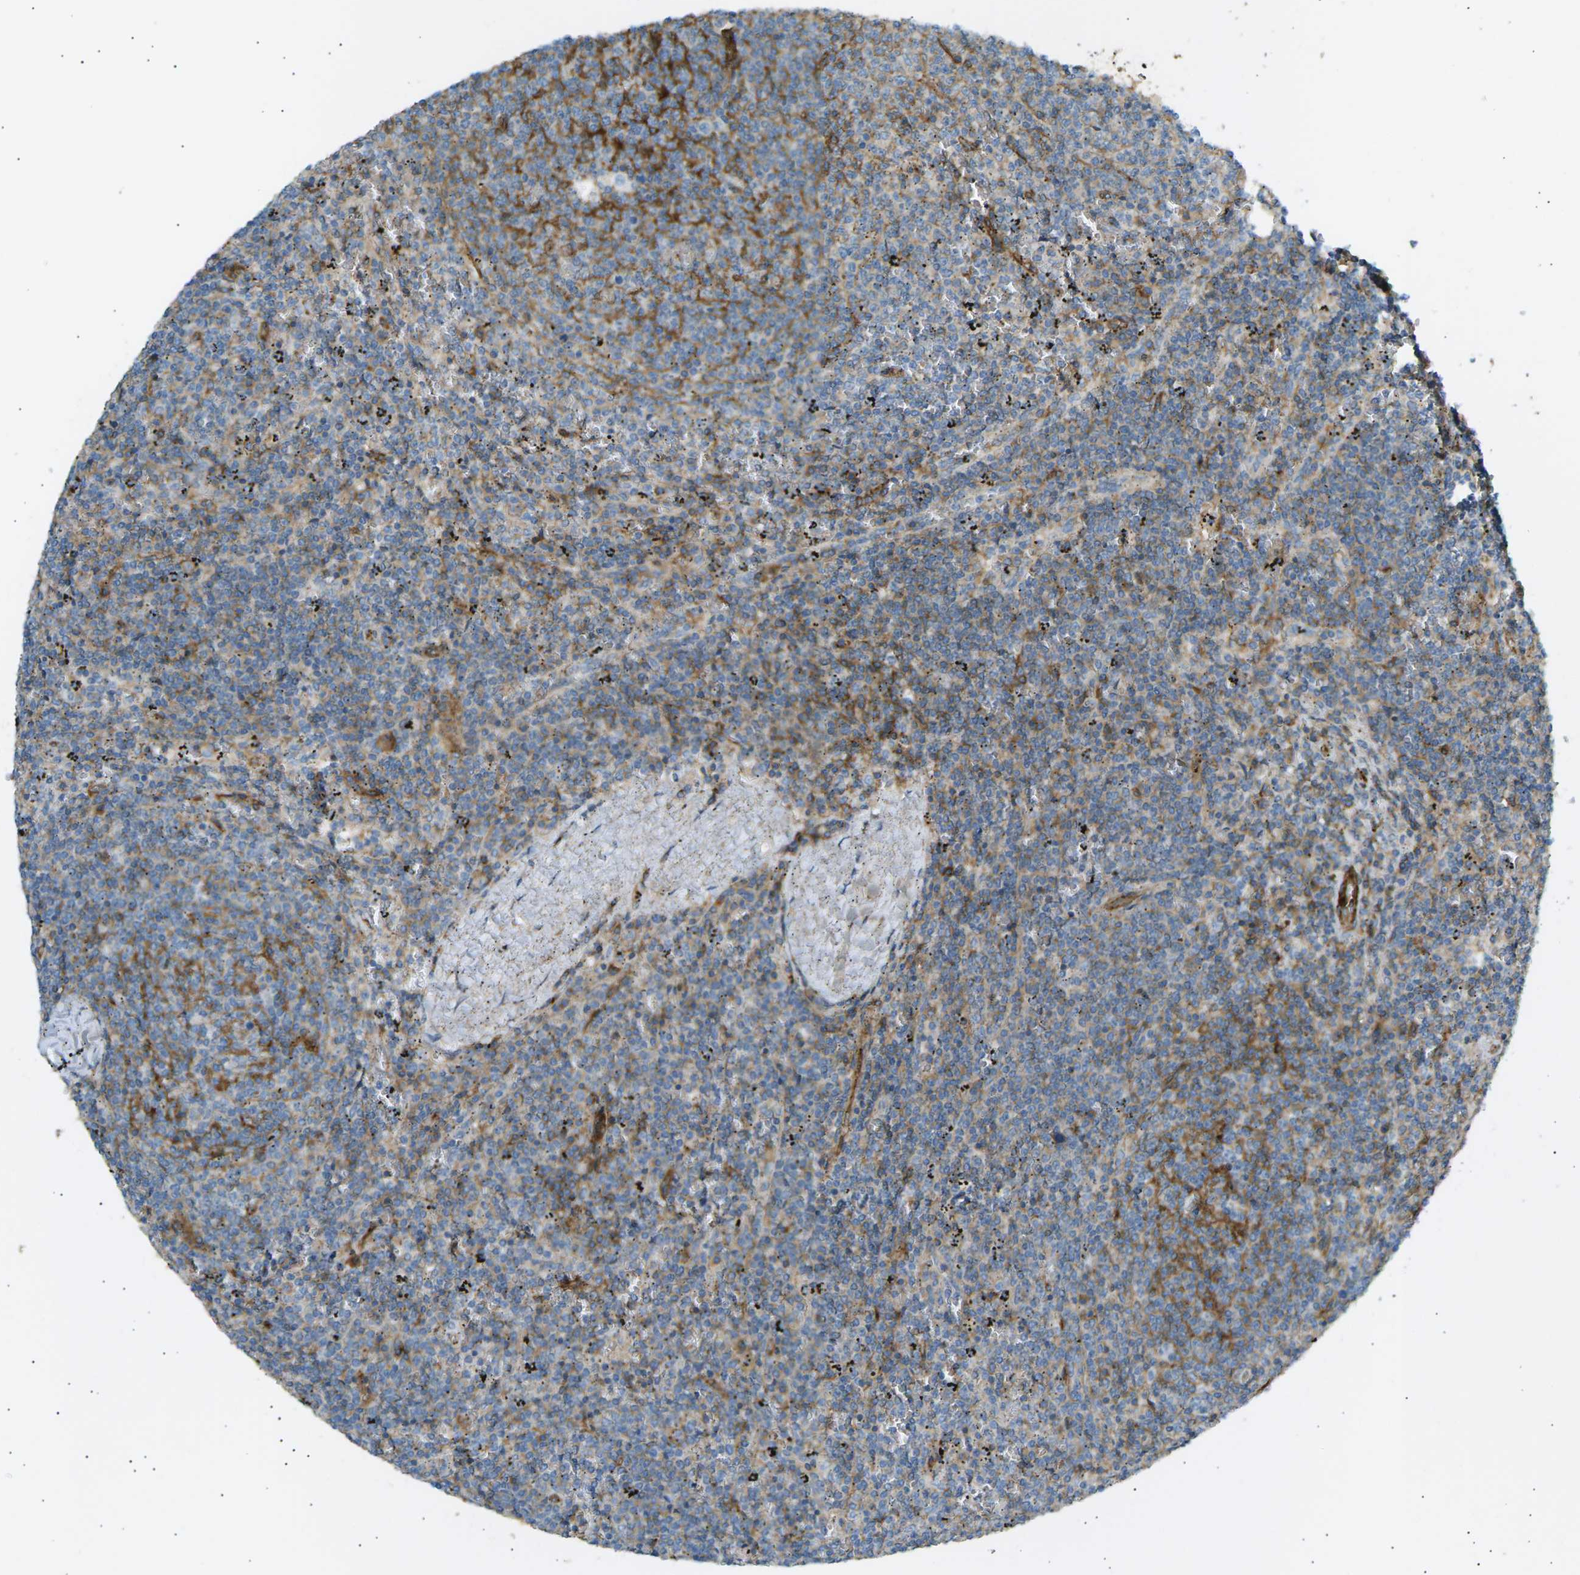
{"staining": {"intensity": "moderate", "quantity": "25%-75%", "location": "cytoplasmic/membranous"}, "tissue": "lymphoma", "cell_type": "Tumor cells", "image_type": "cancer", "snomed": [{"axis": "morphology", "description": "Malignant lymphoma, non-Hodgkin's type, Low grade"}, {"axis": "topography", "description": "Spleen"}], "caption": "Immunohistochemistry (IHC) (DAB (3,3'-diaminobenzidine)) staining of lymphoma exhibits moderate cytoplasmic/membranous protein expression in approximately 25%-75% of tumor cells.", "gene": "ATP2B4", "patient": {"sex": "female", "age": 50}}